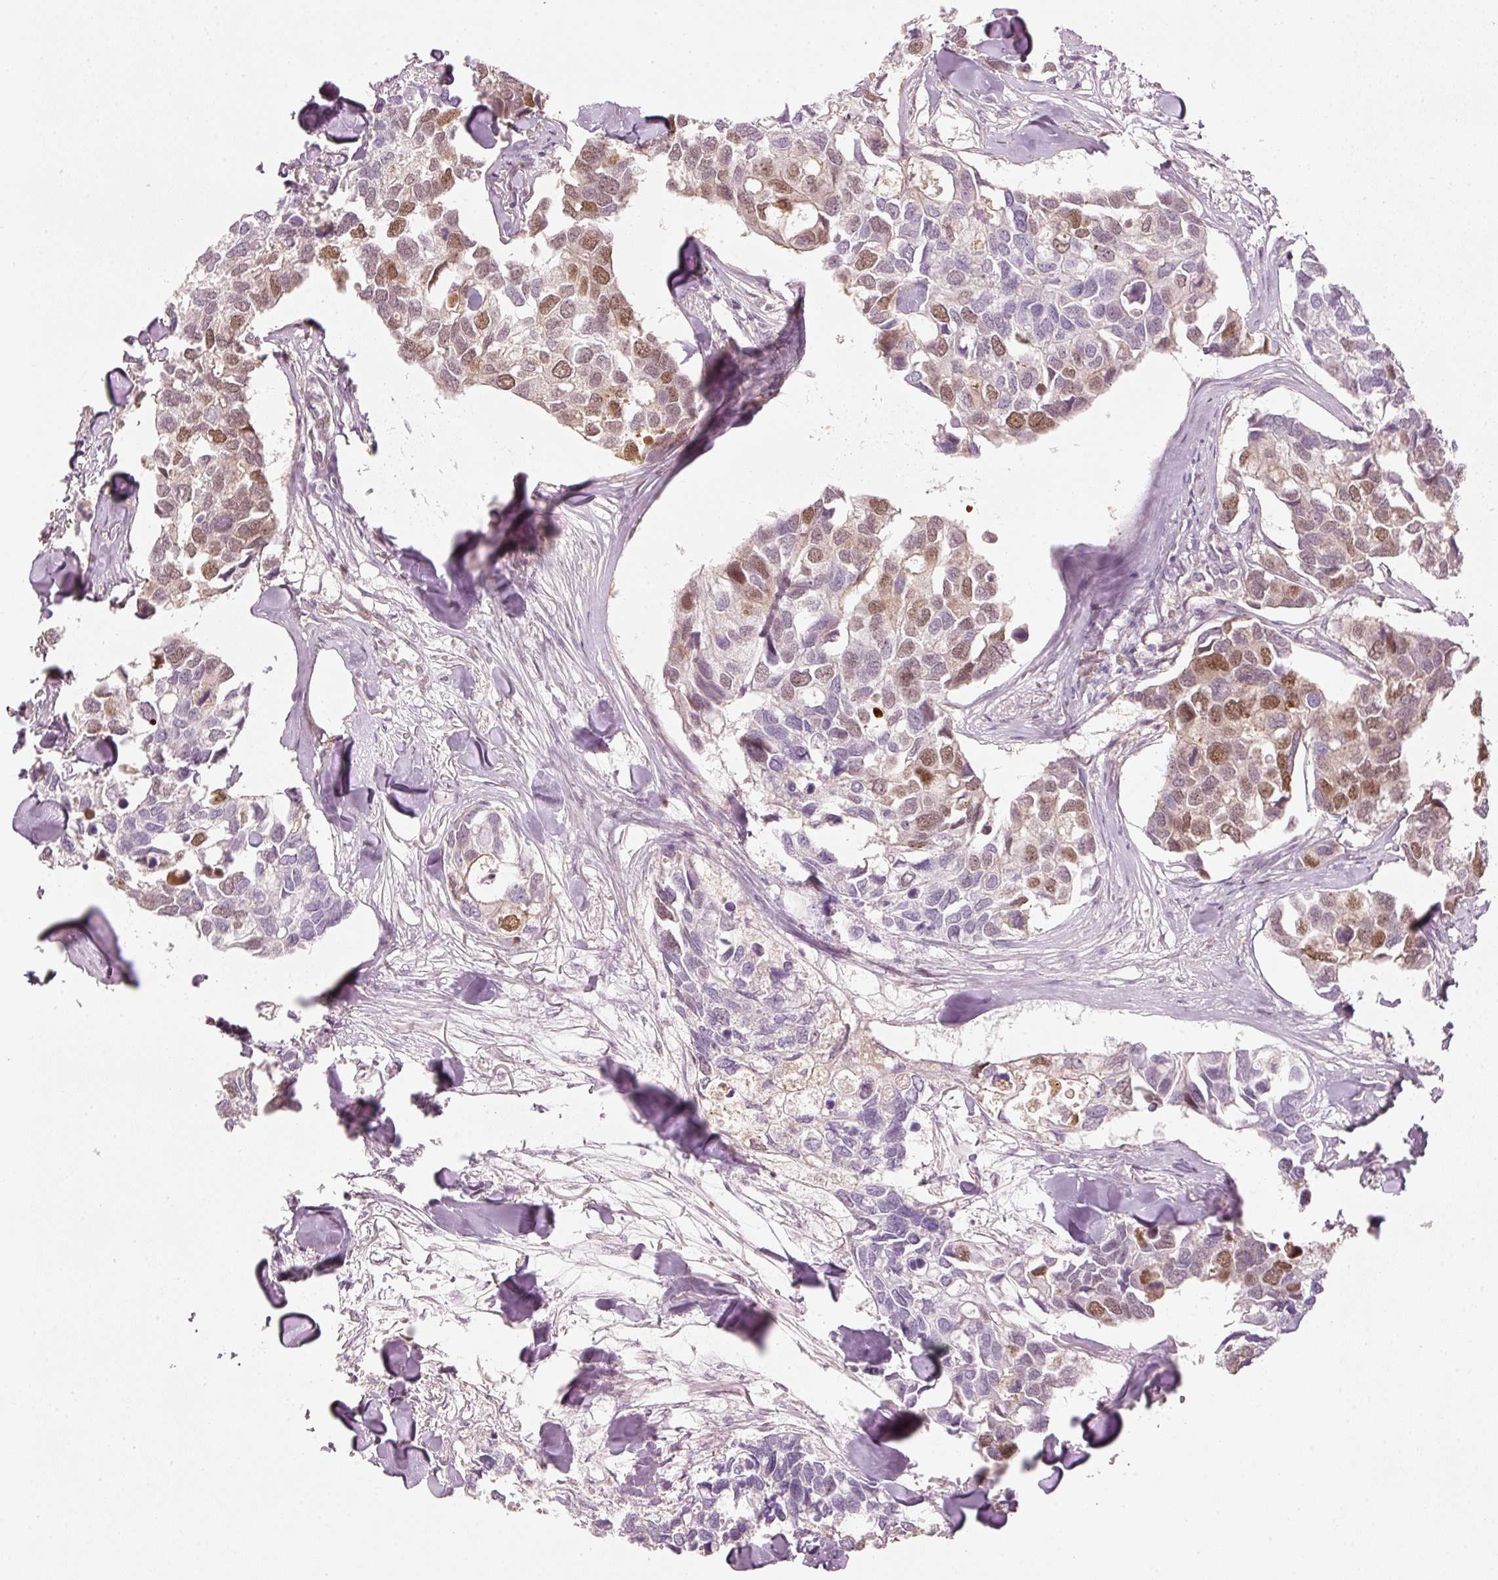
{"staining": {"intensity": "moderate", "quantity": "25%-75%", "location": "nuclear"}, "tissue": "breast cancer", "cell_type": "Tumor cells", "image_type": "cancer", "snomed": [{"axis": "morphology", "description": "Duct carcinoma"}, {"axis": "topography", "description": "Breast"}], "caption": "Brown immunohistochemical staining in human breast cancer exhibits moderate nuclear expression in approximately 25%-75% of tumor cells.", "gene": "TREX2", "patient": {"sex": "female", "age": 83}}